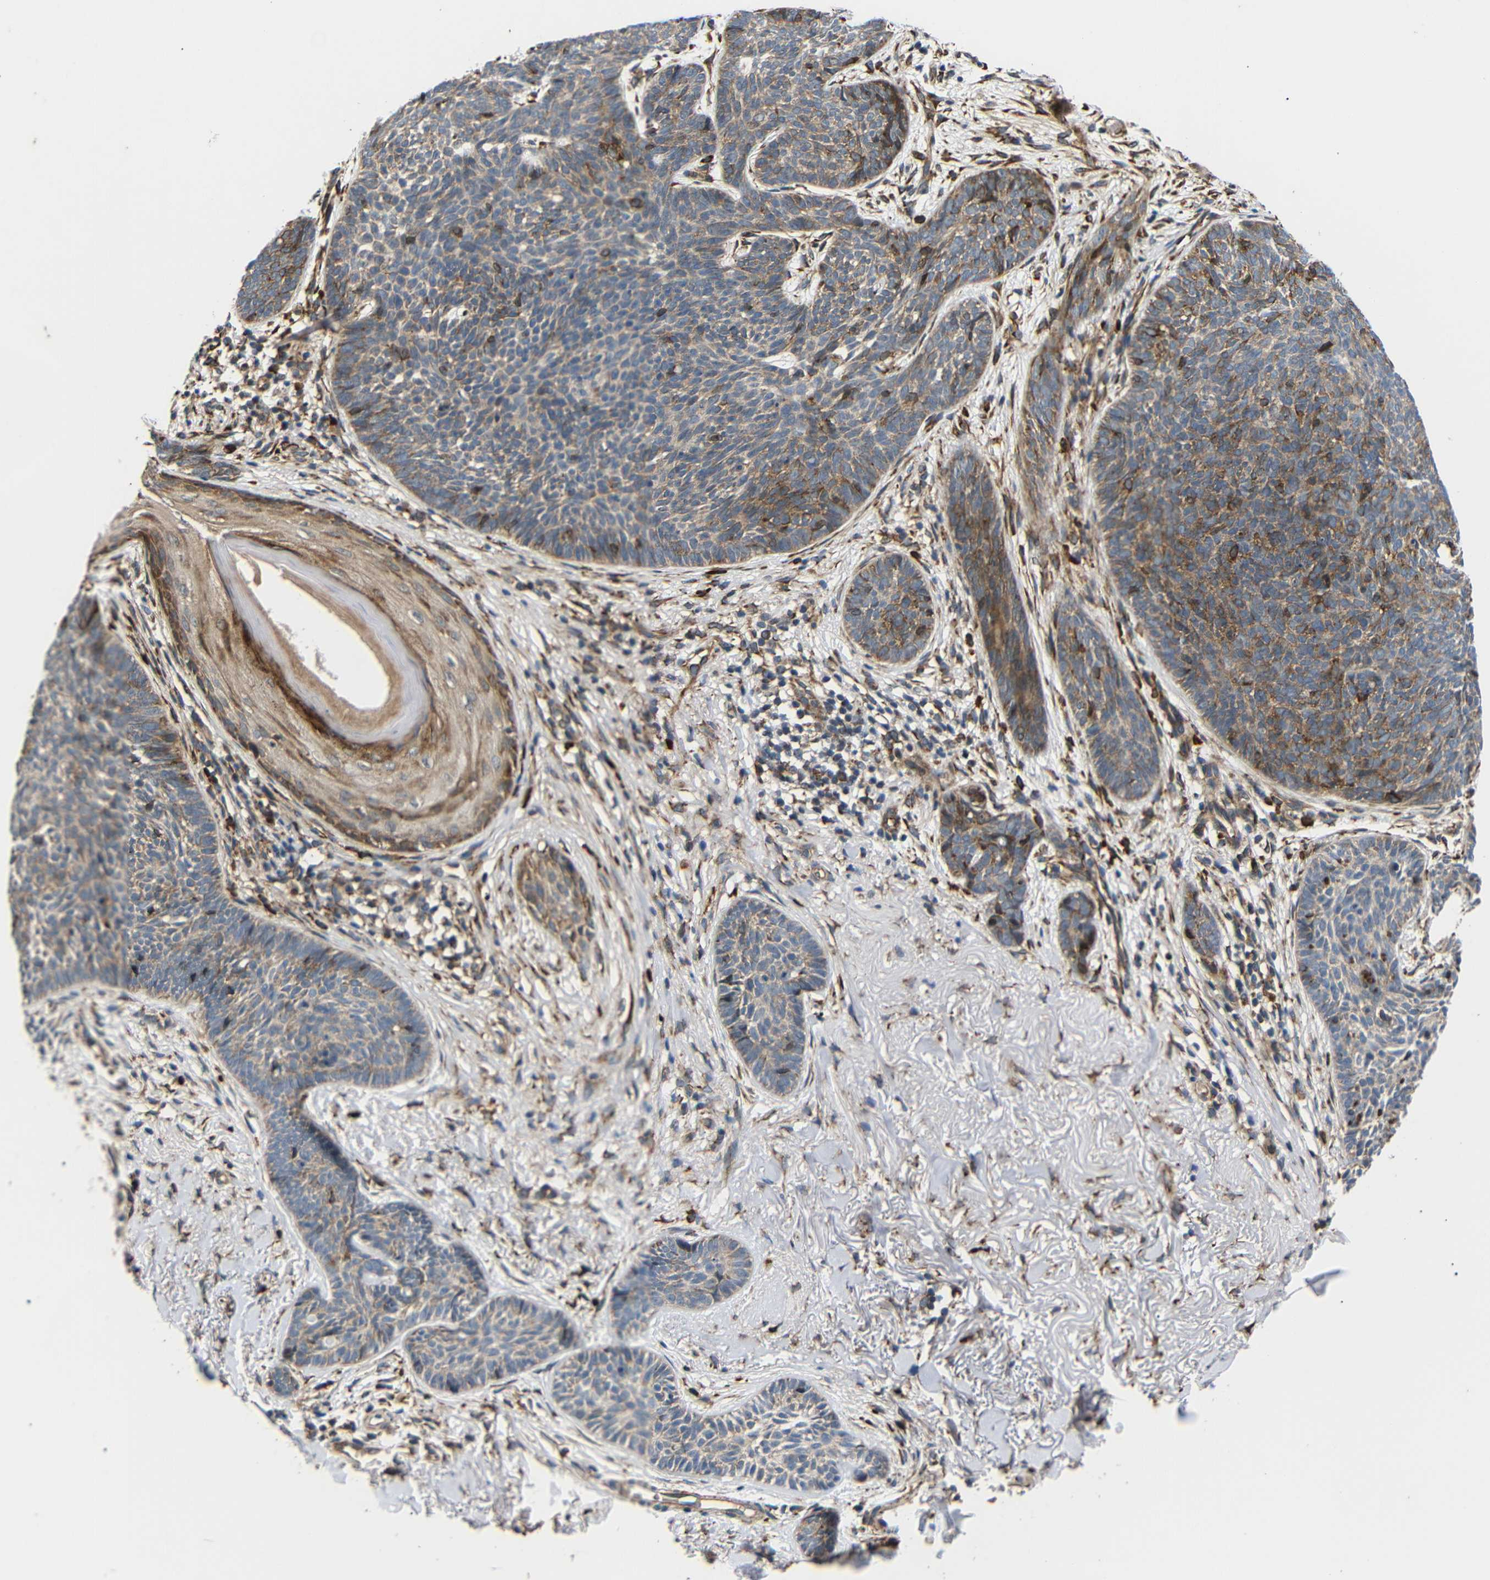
{"staining": {"intensity": "moderate", "quantity": "25%-75%", "location": "cytoplasmic/membranous"}, "tissue": "skin cancer", "cell_type": "Tumor cells", "image_type": "cancer", "snomed": [{"axis": "morphology", "description": "Basal cell carcinoma"}, {"axis": "topography", "description": "Skin"}], "caption": "IHC (DAB) staining of basal cell carcinoma (skin) exhibits moderate cytoplasmic/membranous protein staining in approximately 25%-75% of tumor cells.", "gene": "KANK4", "patient": {"sex": "female", "age": 70}}